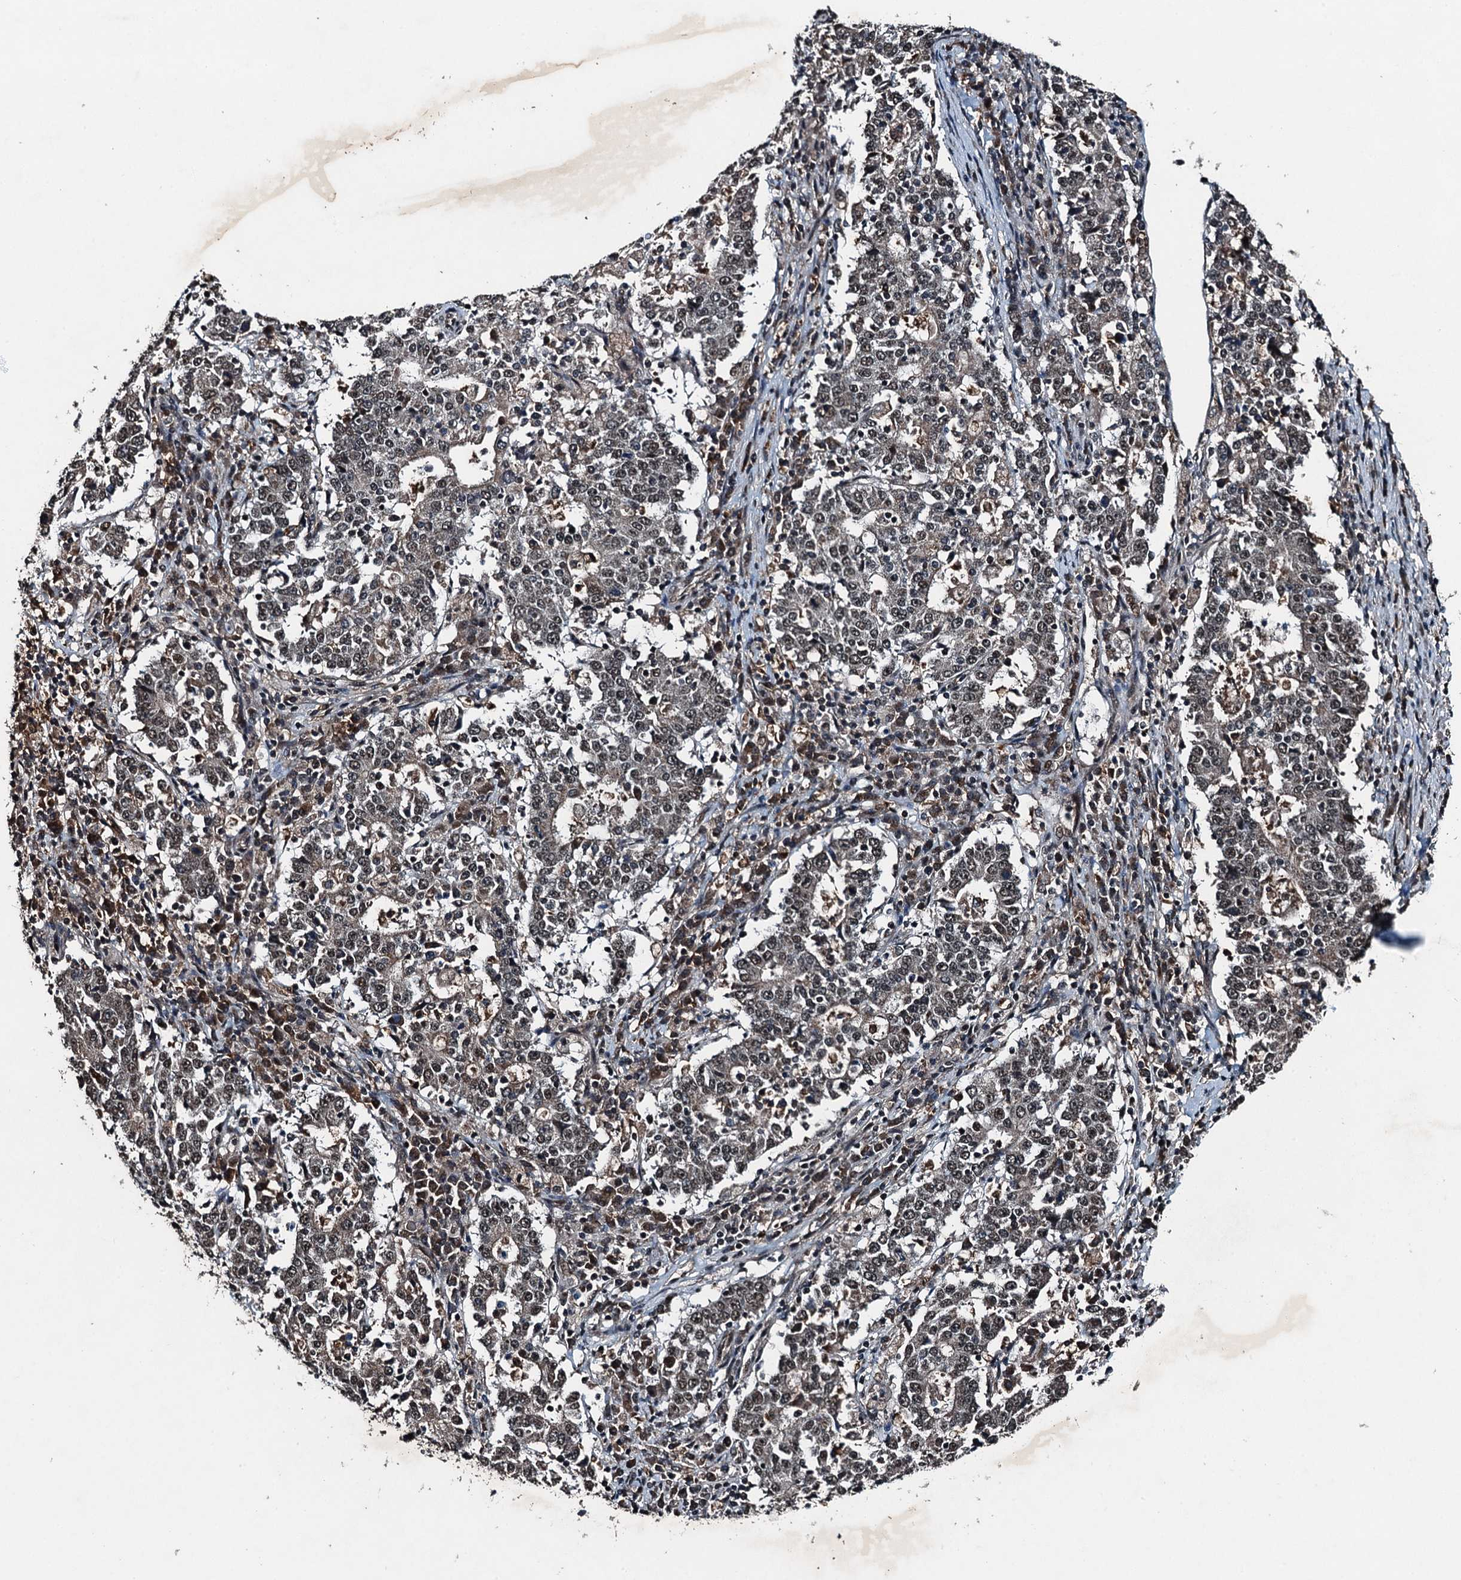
{"staining": {"intensity": "weak", "quantity": "25%-75%", "location": "nuclear"}, "tissue": "stomach cancer", "cell_type": "Tumor cells", "image_type": "cancer", "snomed": [{"axis": "morphology", "description": "Adenocarcinoma, NOS"}, {"axis": "topography", "description": "Stomach"}], "caption": "Protein staining of stomach cancer (adenocarcinoma) tissue exhibits weak nuclear staining in about 25%-75% of tumor cells. Using DAB (3,3'-diaminobenzidine) (brown) and hematoxylin (blue) stains, captured at high magnification using brightfield microscopy.", "gene": "UBXN6", "patient": {"sex": "male", "age": 59}}